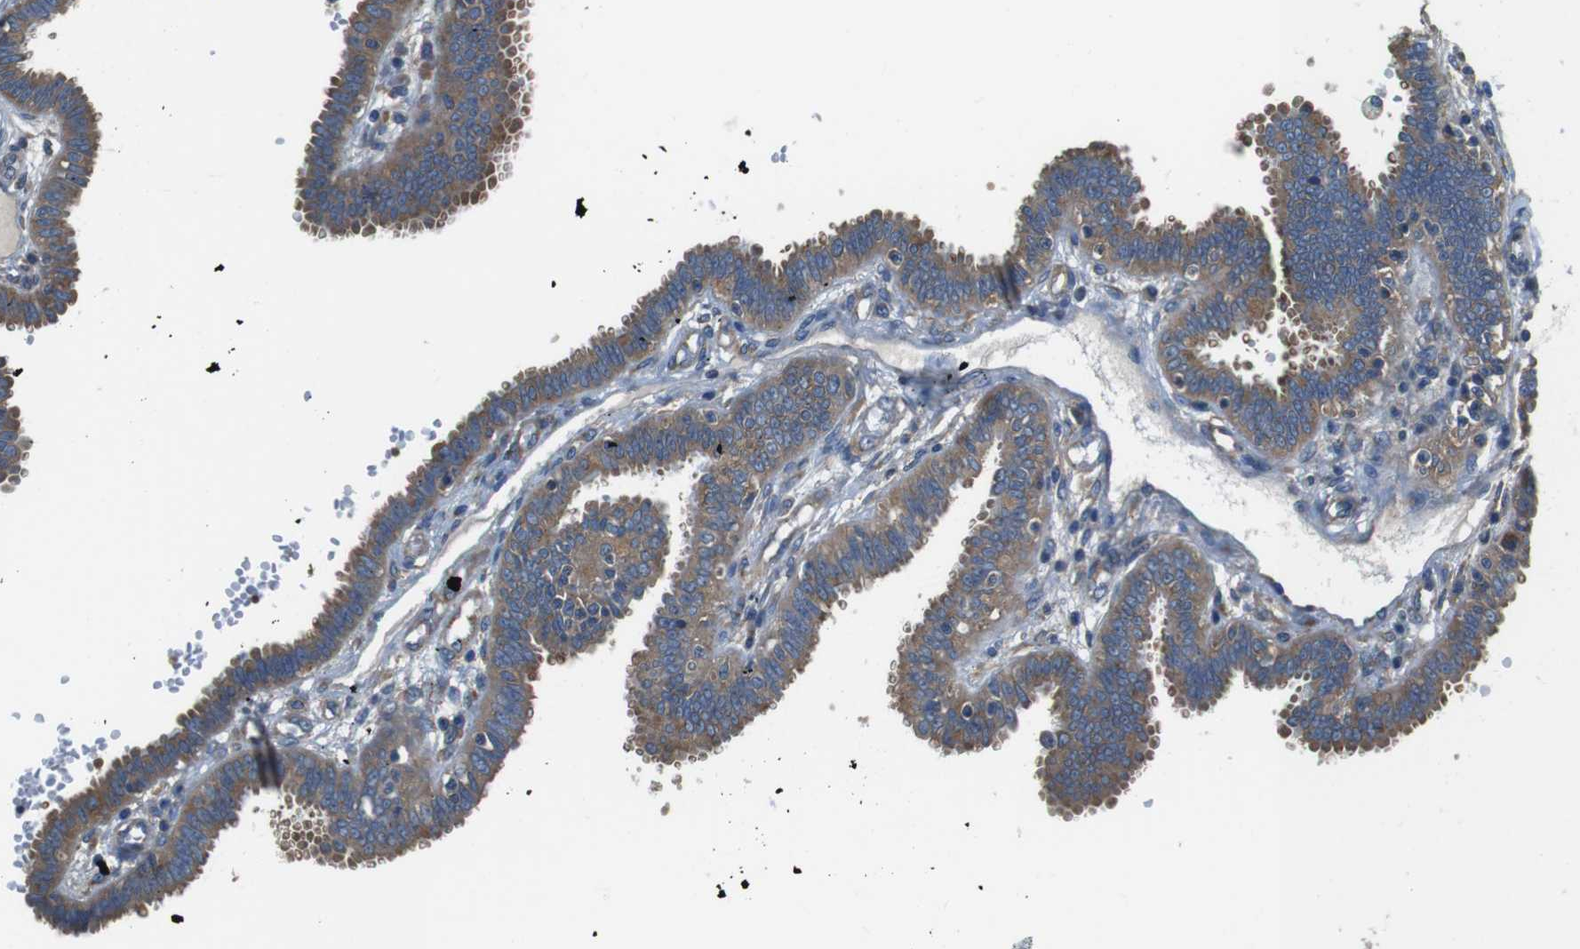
{"staining": {"intensity": "moderate", "quantity": ">75%", "location": "cytoplasmic/membranous"}, "tissue": "fallopian tube", "cell_type": "Glandular cells", "image_type": "normal", "snomed": [{"axis": "morphology", "description": "Normal tissue, NOS"}, {"axis": "topography", "description": "Fallopian tube"}], "caption": "Benign fallopian tube displays moderate cytoplasmic/membranous expression in approximately >75% of glandular cells, visualized by immunohistochemistry. (brown staining indicates protein expression, while blue staining denotes nuclei).", "gene": "DENND4C", "patient": {"sex": "female", "age": 32}}